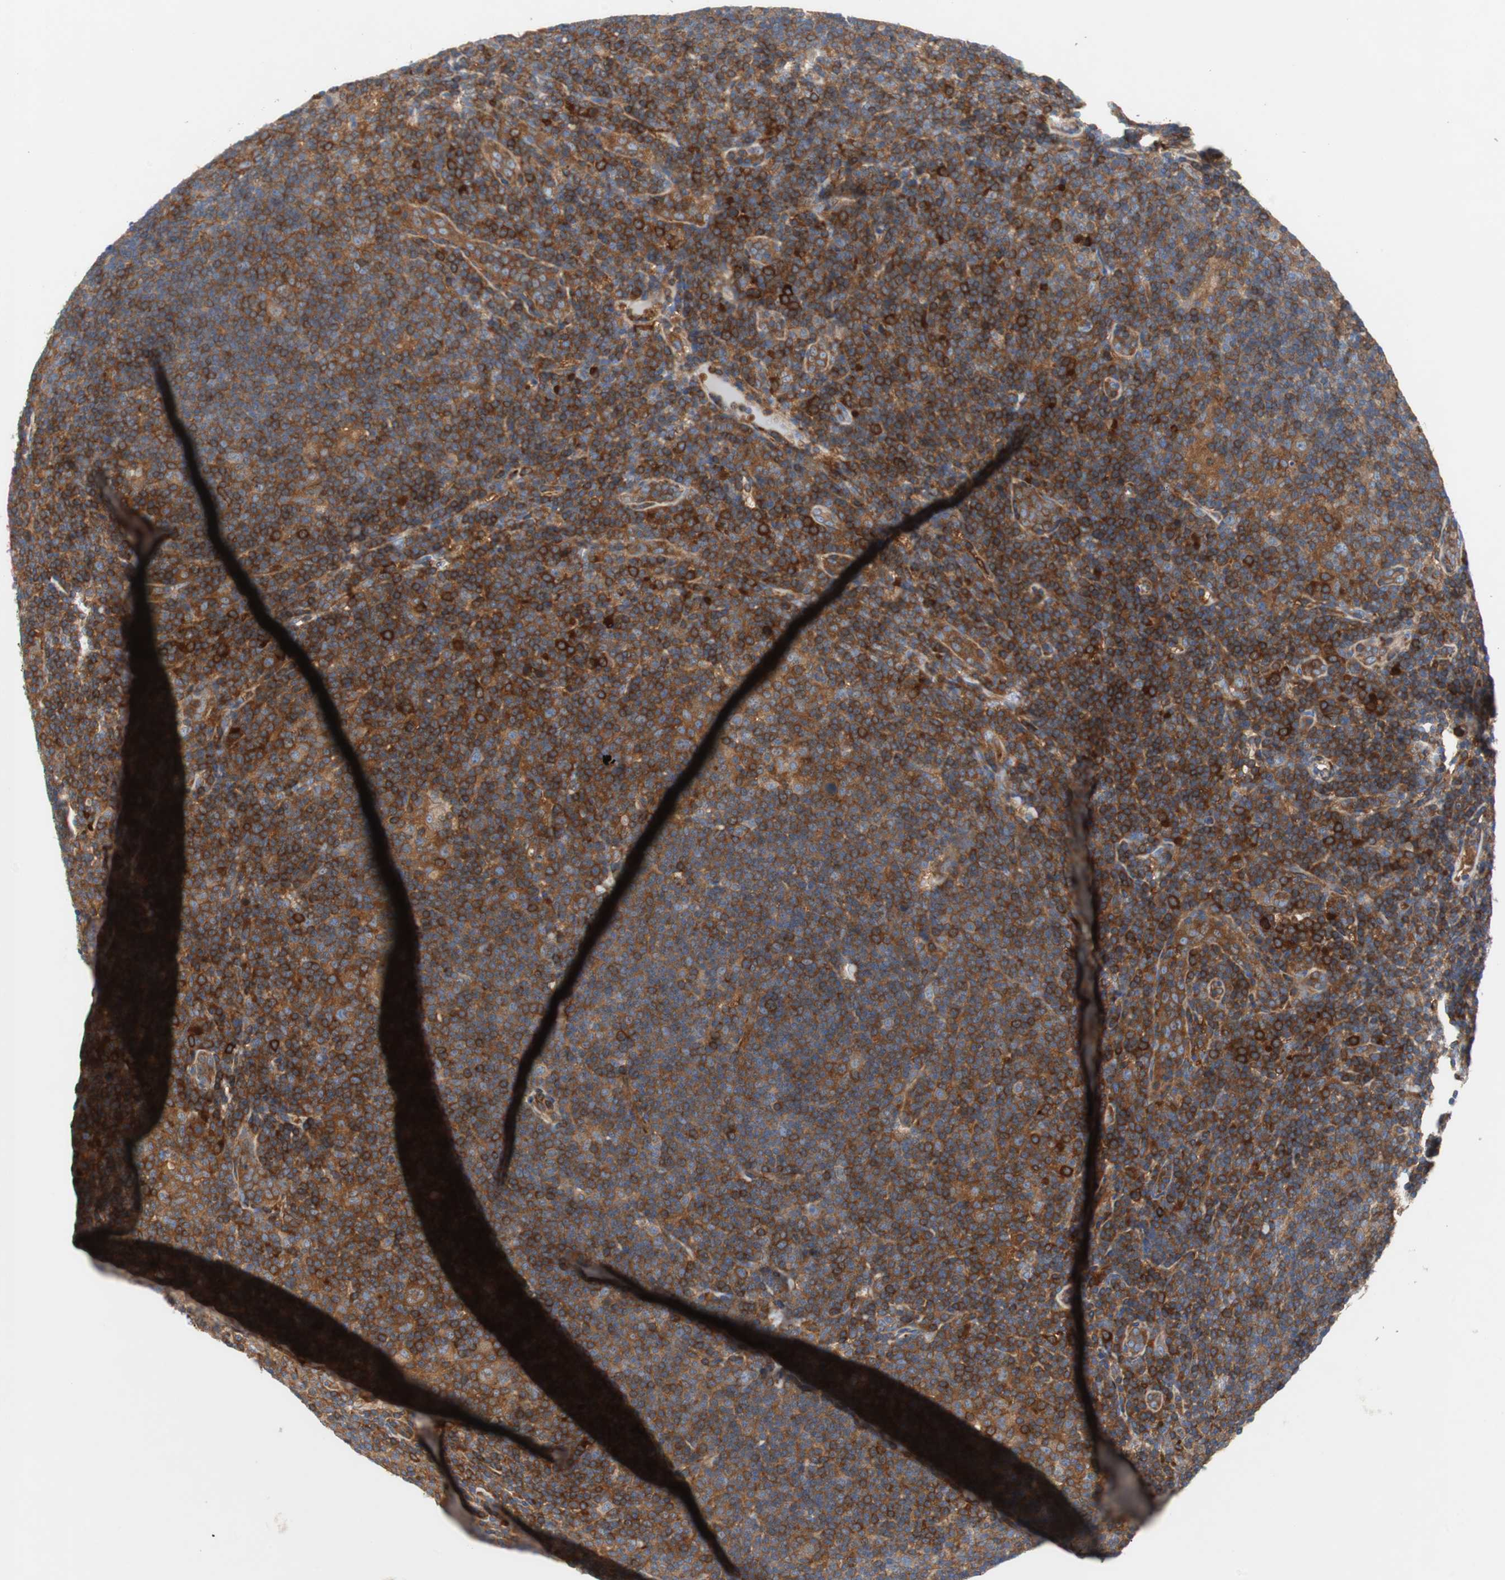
{"staining": {"intensity": "strong", "quantity": ">75%", "location": "cytoplasmic/membranous"}, "tissue": "lymphoma", "cell_type": "Tumor cells", "image_type": "cancer", "snomed": [{"axis": "morphology", "description": "Hodgkin's disease, NOS"}, {"axis": "topography", "description": "Lymph node"}], "caption": "Lymphoma stained with DAB (3,3'-diaminobenzidine) immunohistochemistry shows high levels of strong cytoplasmic/membranous expression in about >75% of tumor cells.", "gene": "GYS1", "patient": {"sex": "female", "age": 57}}